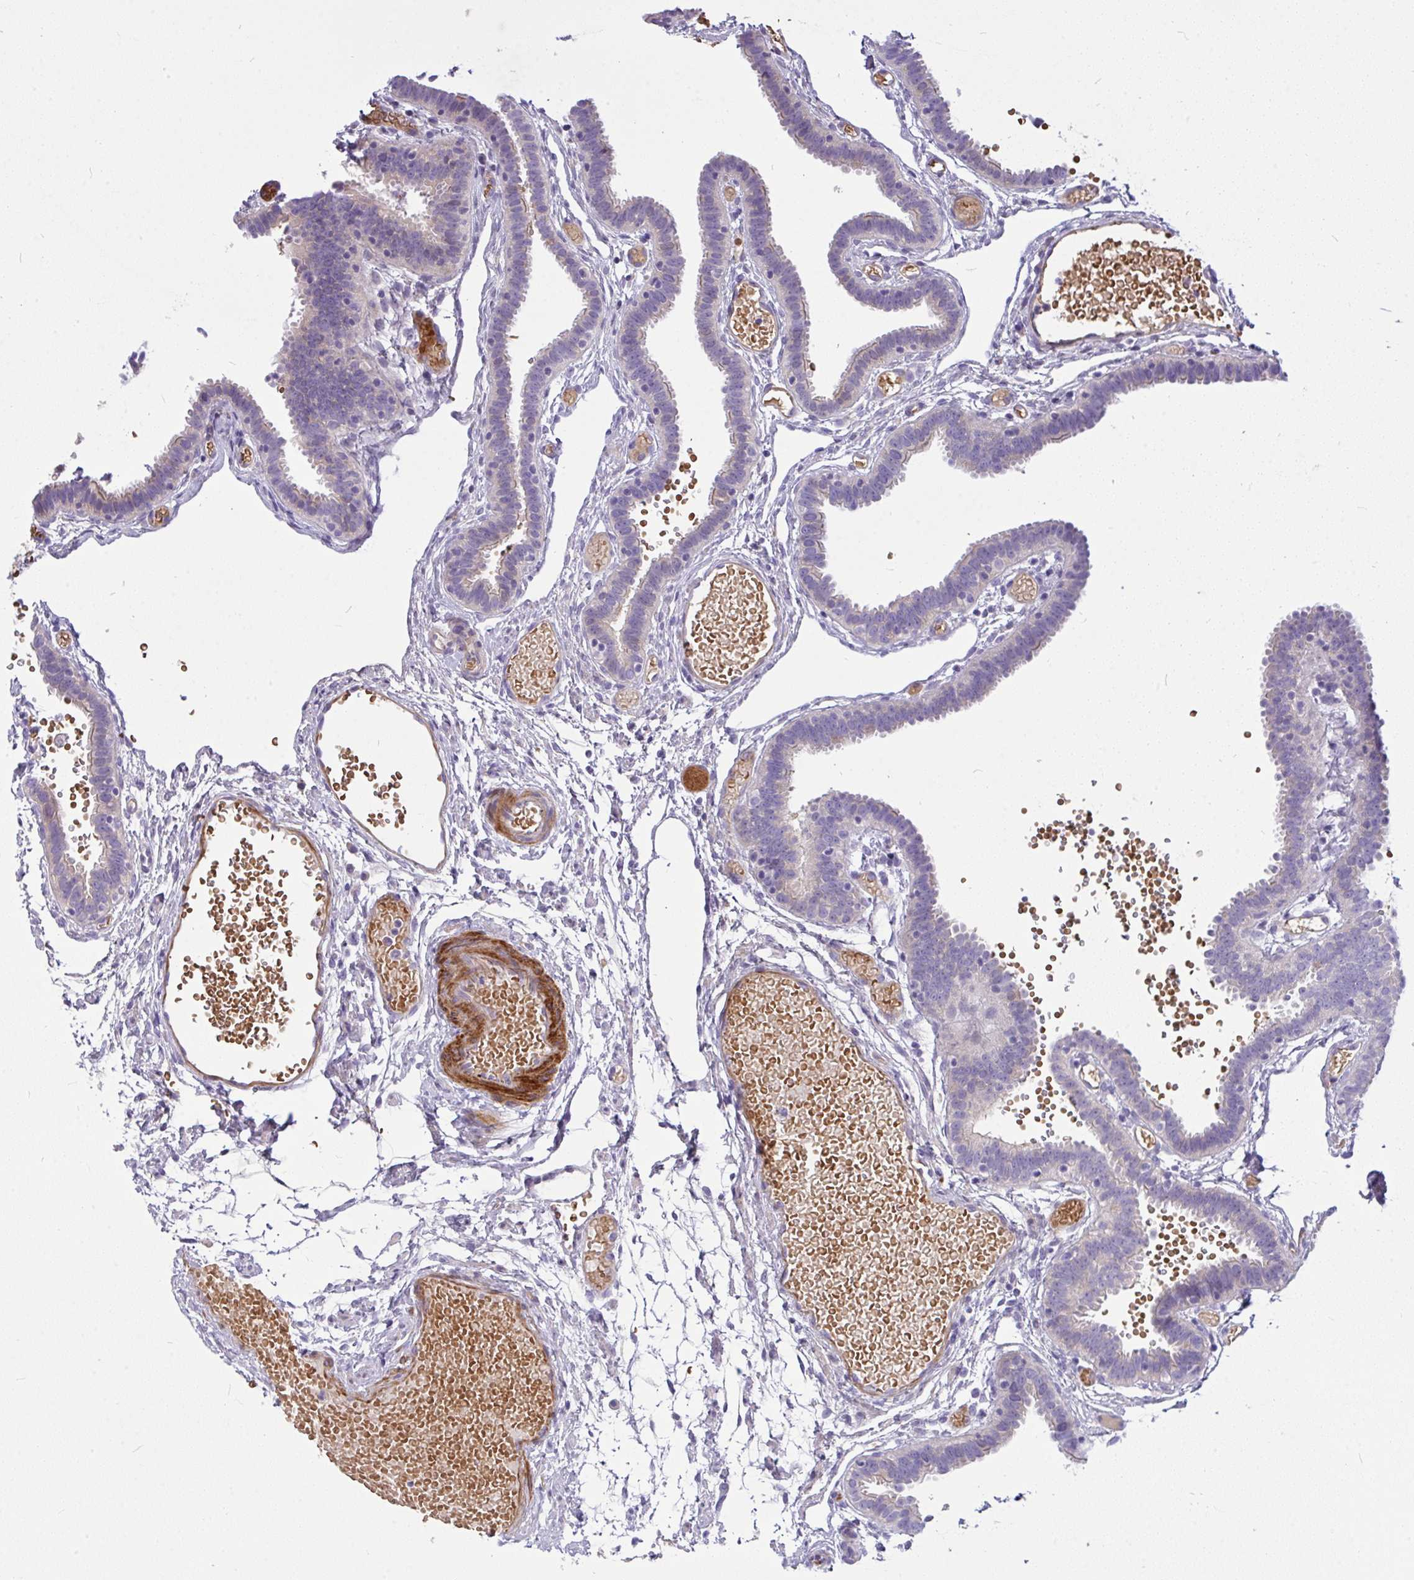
{"staining": {"intensity": "negative", "quantity": "none", "location": "none"}, "tissue": "fallopian tube", "cell_type": "Glandular cells", "image_type": "normal", "snomed": [{"axis": "morphology", "description": "Normal tissue, NOS"}, {"axis": "topography", "description": "Fallopian tube"}], "caption": "There is no significant expression in glandular cells of fallopian tube.", "gene": "MOCS1", "patient": {"sex": "female", "age": 37}}